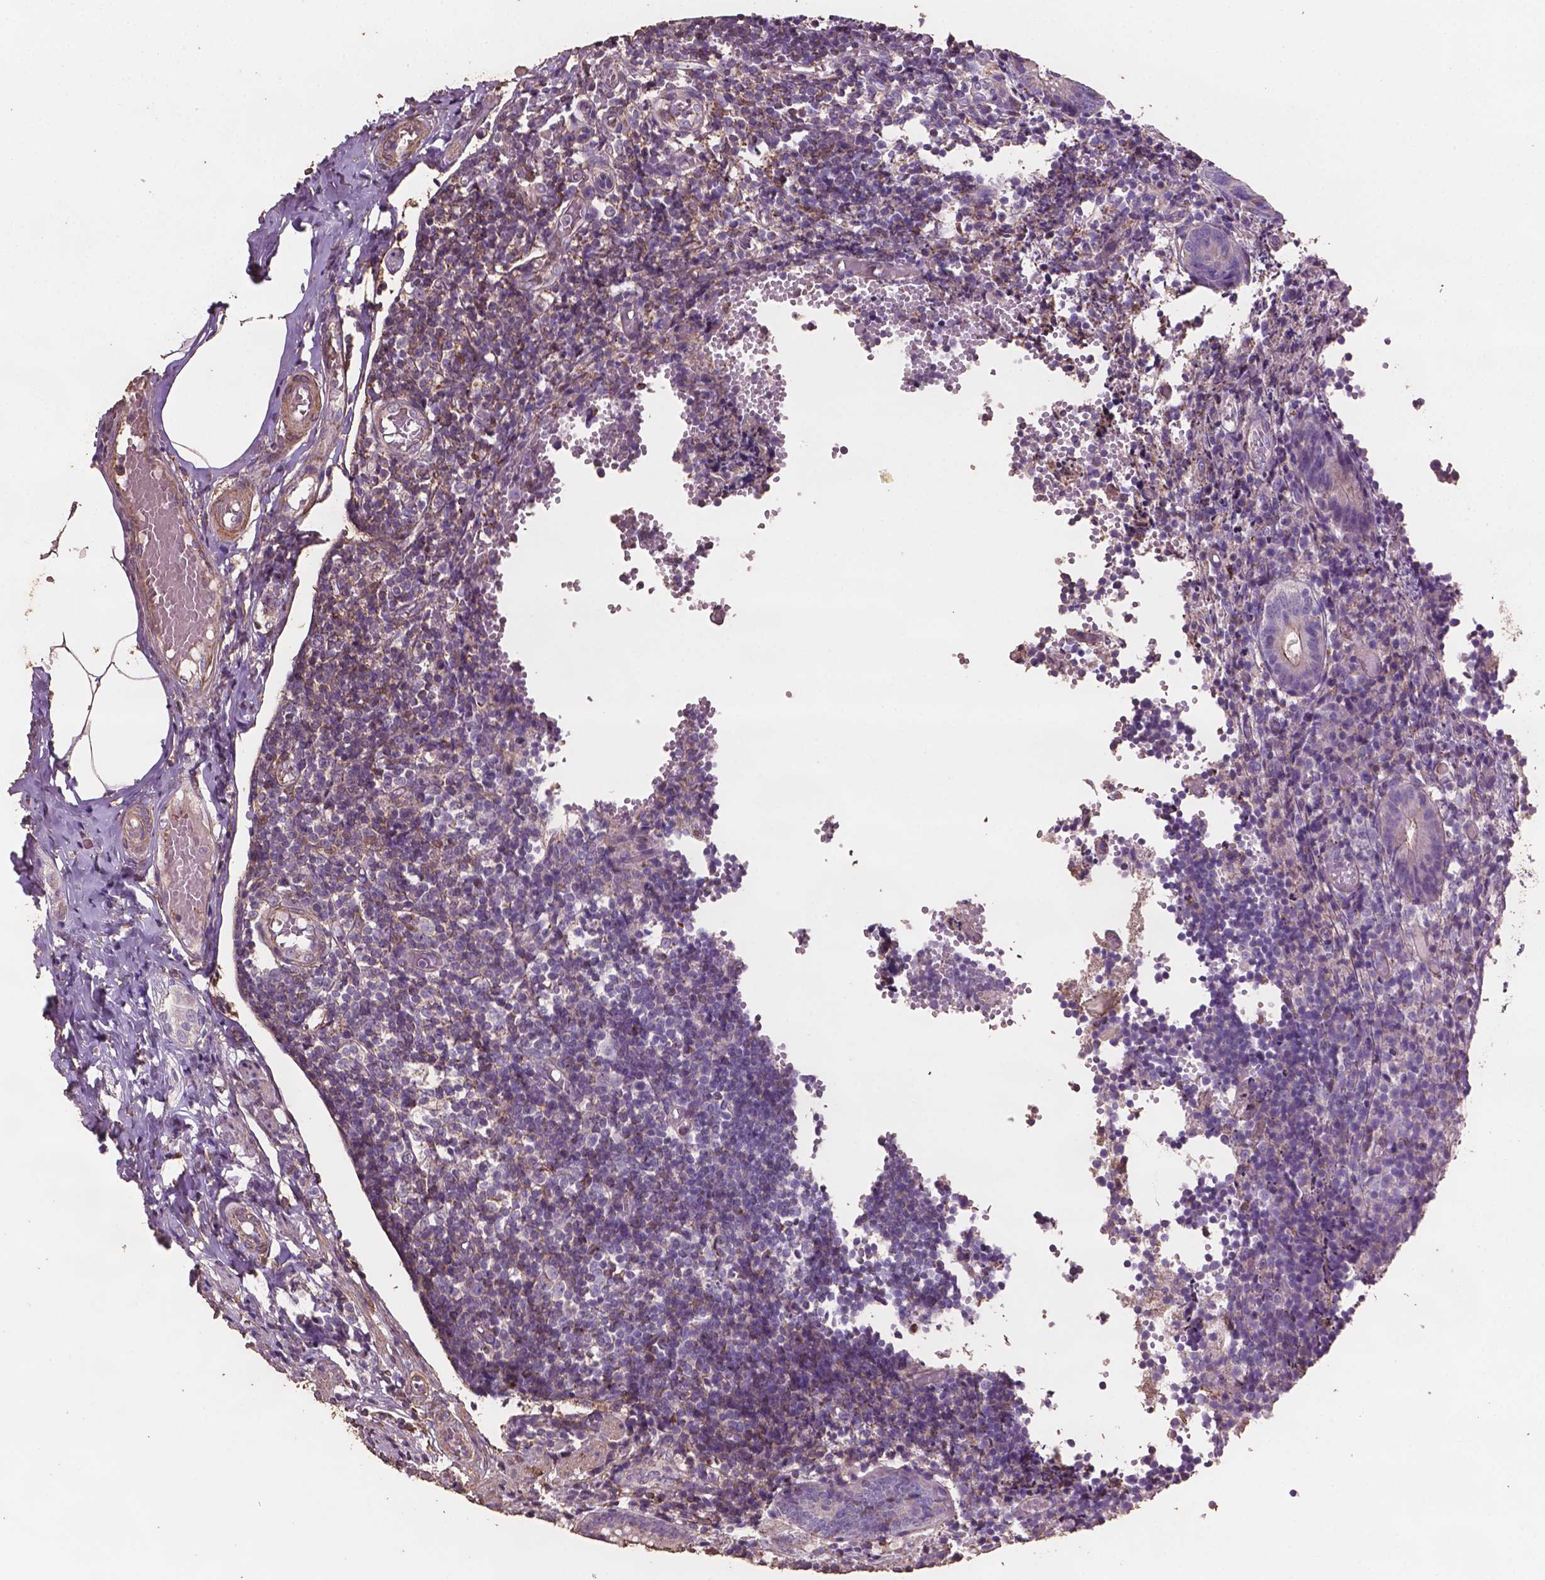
{"staining": {"intensity": "moderate", "quantity": "<25%", "location": "cytoplasmic/membranous"}, "tissue": "appendix", "cell_type": "Glandular cells", "image_type": "normal", "snomed": [{"axis": "morphology", "description": "Normal tissue, NOS"}, {"axis": "topography", "description": "Appendix"}], "caption": "Immunohistochemistry (IHC) staining of benign appendix, which reveals low levels of moderate cytoplasmic/membranous positivity in approximately <25% of glandular cells indicating moderate cytoplasmic/membranous protein expression. The staining was performed using DAB (3,3'-diaminobenzidine) (brown) for protein detection and nuclei were counterstained in hematoxylin (blue).", "gene": "COMMD4", "patient": {"sex": "female", "age": 32}}